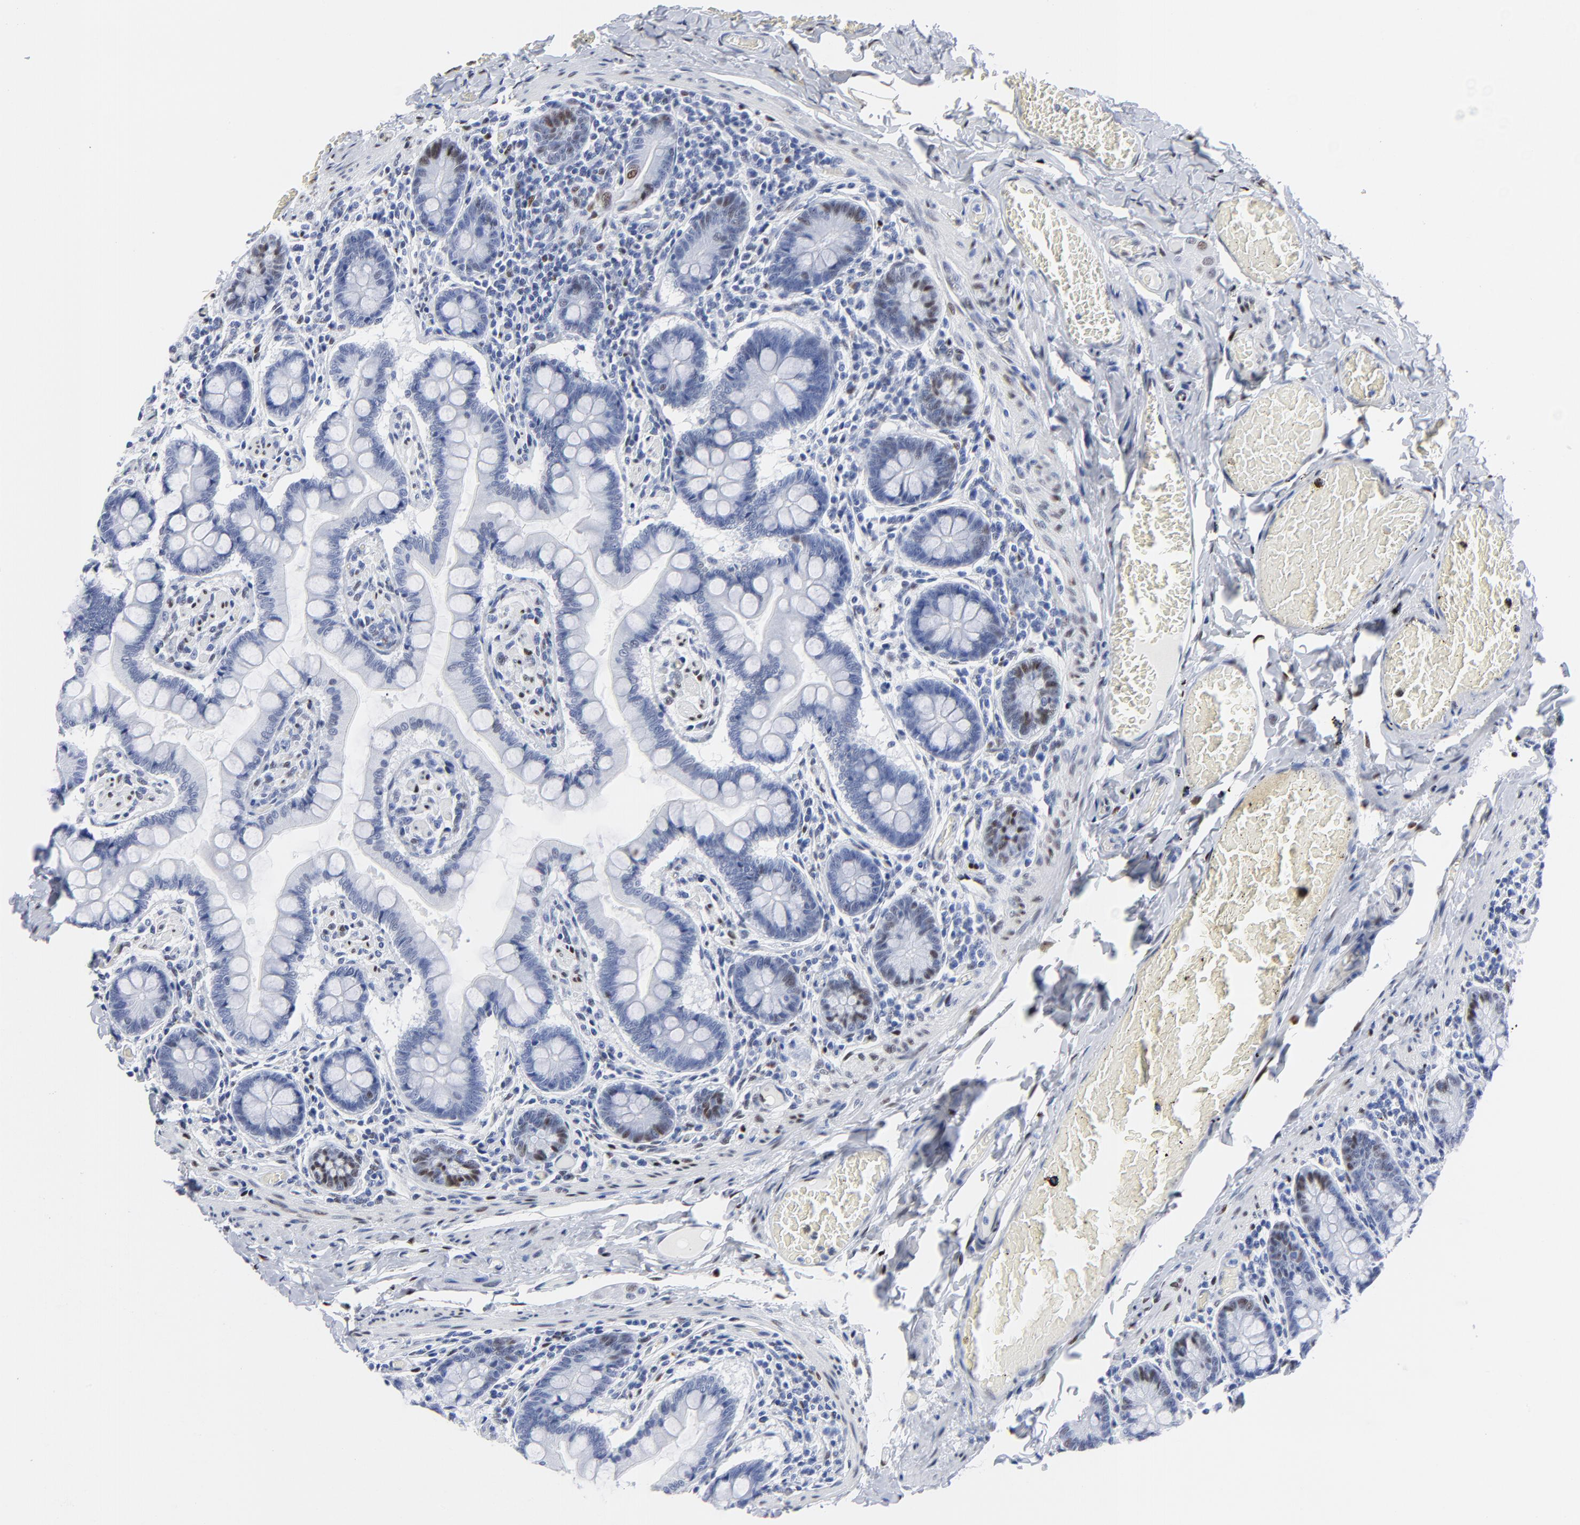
{"staining": {"intensity": "moderate", "quantity": "25%-75%", "location": "nuclear"}, "tissue": "small intestine", "cell_type": "Glandular cells", "image_type": "normal", "snomed": [{"axis": "morphology", "description": "Normal tissue, NOS"}, {"axis": "topography", "description": "Small intestine"}], "caption": "There is medium levels of moderate nuclear staining in glandular cells of benign small intestine, as demonstrated by immunohistochemical staining (brown color).", "gene": "JUN", "patient": {"sex": "male", "age": 41}}